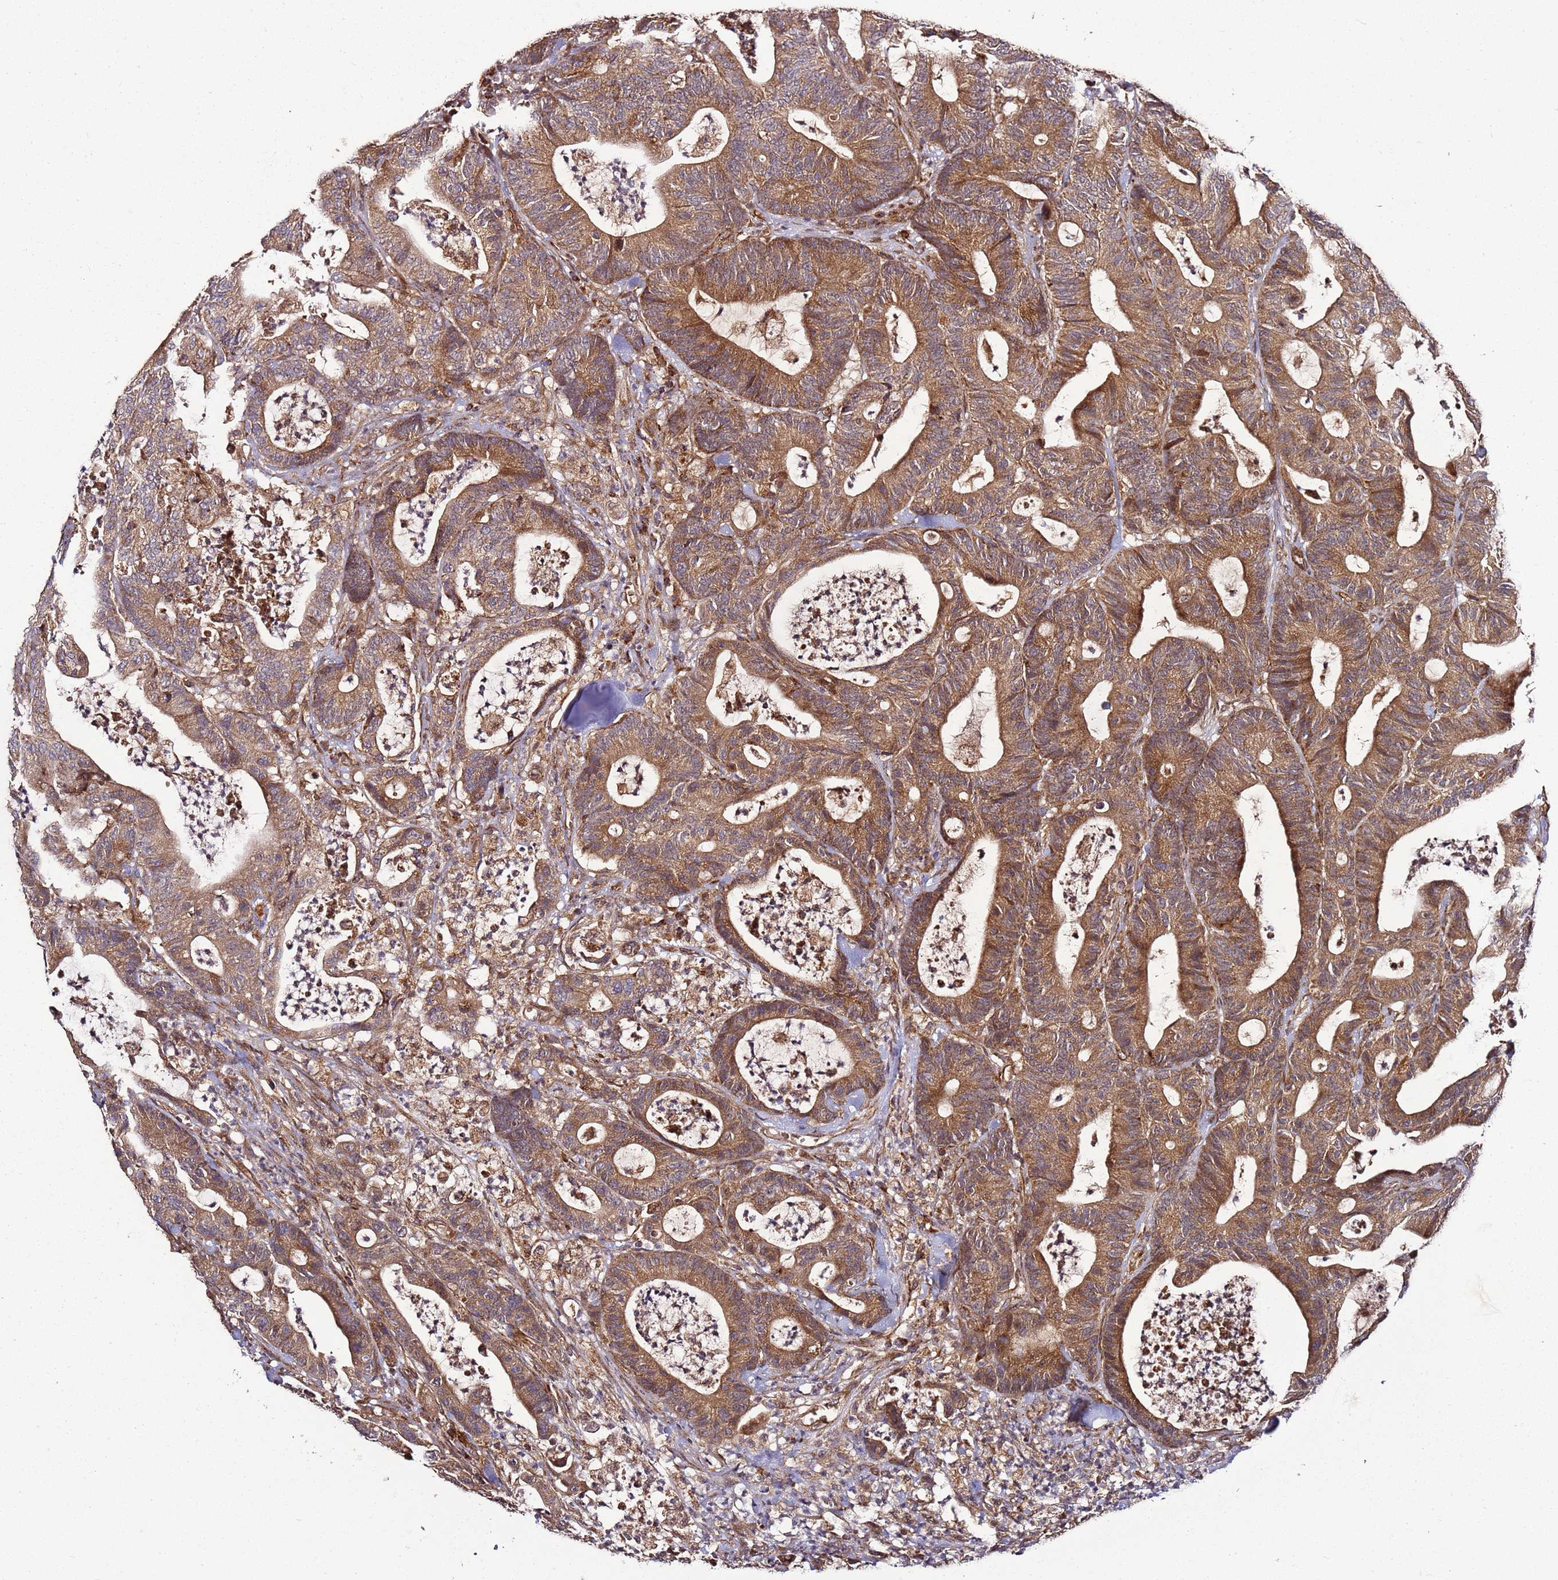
{"staining": {"intensity": "strong", "quantity": ">75%", "location": "cytoplasmic/membranous"}, "tissue": "colorectal cancer", "cell_type": "Tumor cells", "image_type": "cancer", "snomed": [{"axis": "morphology", "description": "Adenocarcinoma, NOS"}, {"axis": "topography", "description": "Colon"}], "caption": "Immunohistochemical staining of human colorectal cancer shows strong cytoplasmic/membranous protein expression in about >75% of tumor cells.", "gene": "TM2D2", "patient": {"sex": "female", "age": 84}}